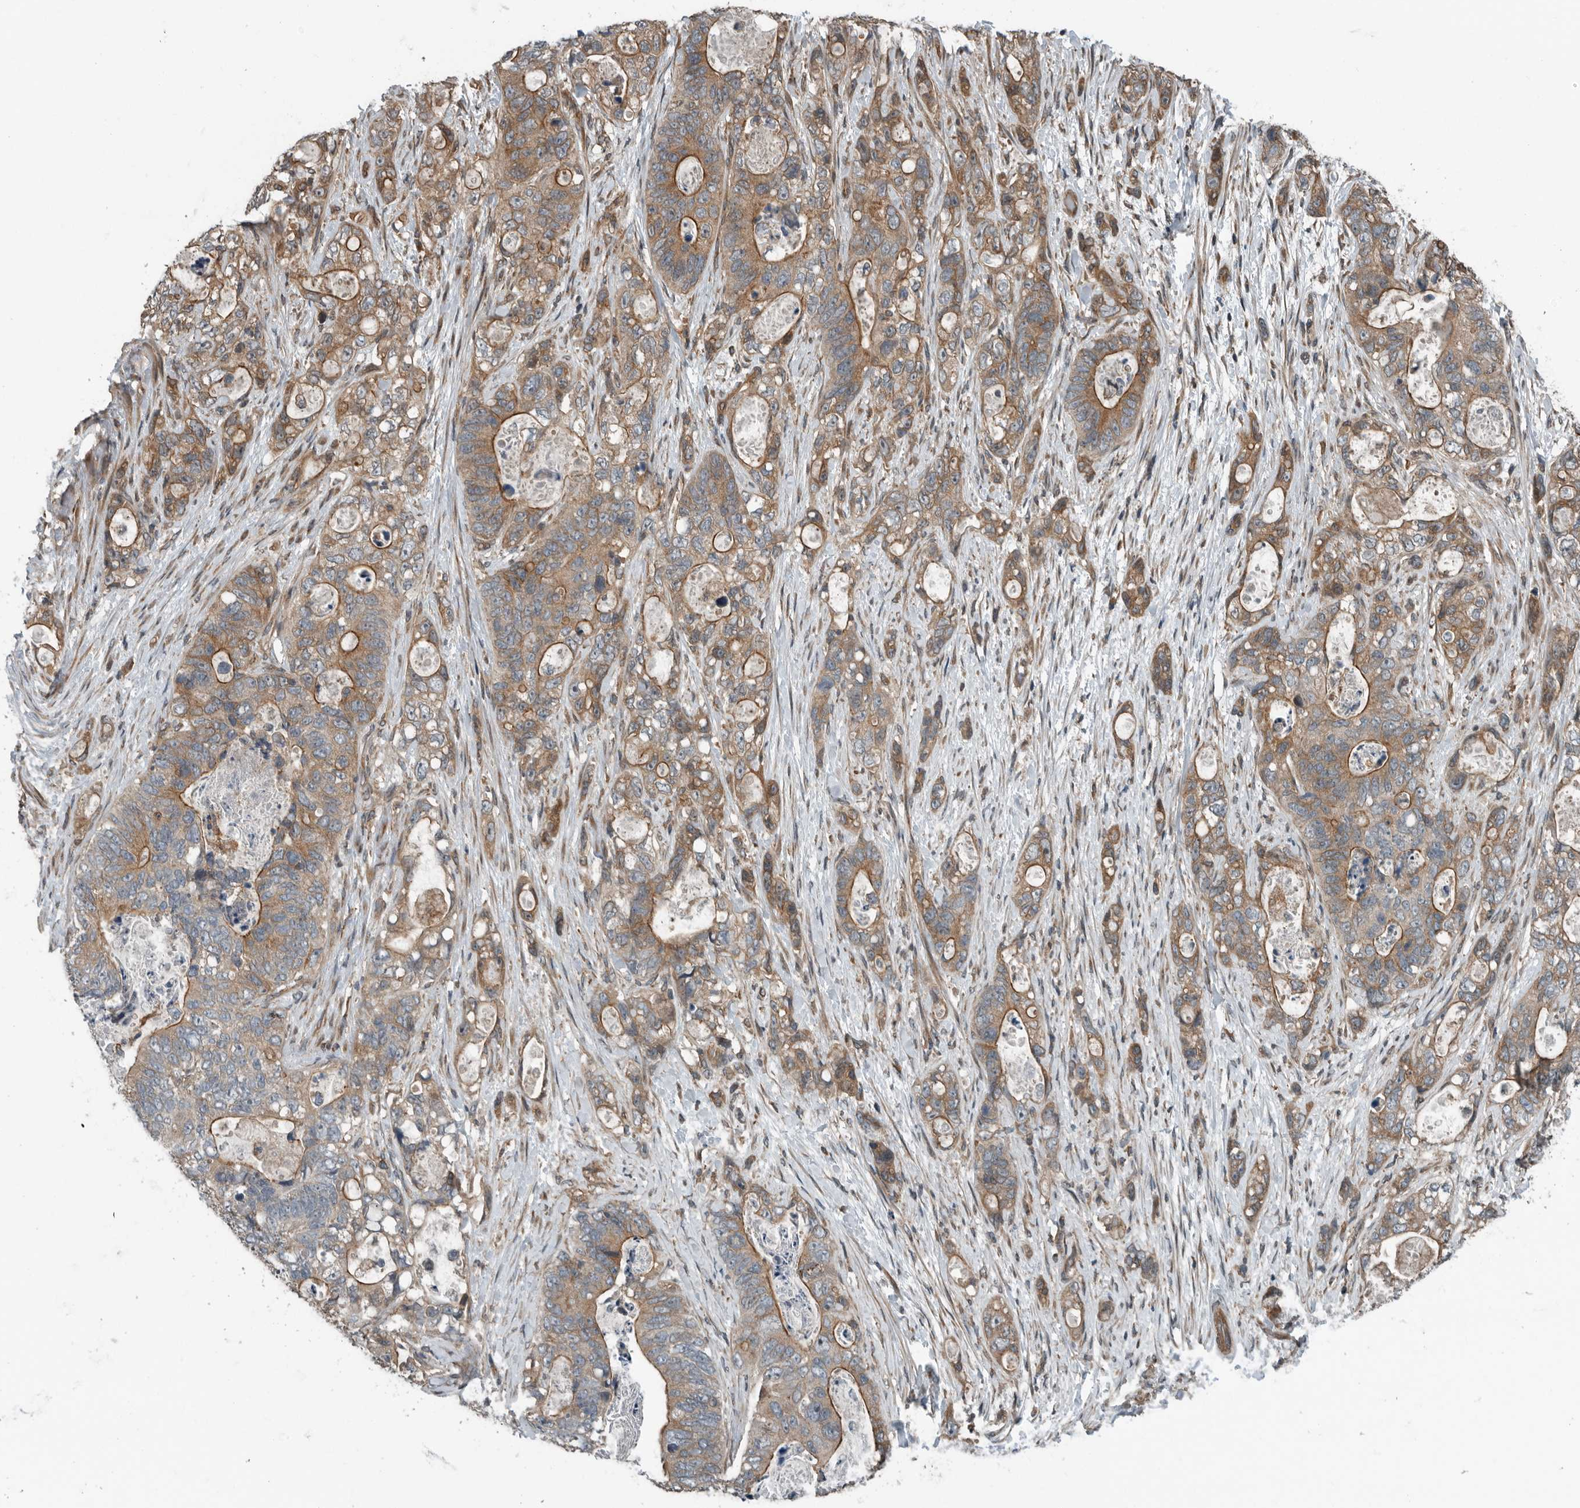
{"staining": {"intensity": "moderate", "quantity": ">75%", "location": "cytoplasmic/membranous"}, "tissue": "stomach cancer", "cell_type": "Tumor cells", "image_type": "cancer", "snomed": [{"axis": "morphology", "description": "Normal tissue, NOS"}, {"axis": "morphology", "description": "Adenocarcinoma, NOS"}, {"axis": "topography", "description": "Stomach"}], "caption": "IHC of human stomach adenocarcinoma shows medium levels of moderate cytoplasmic/membranous staining in approximately >75% of tumor cells.", "gene": "AMFR", "patient": {"sex": "female", "age": 89}}